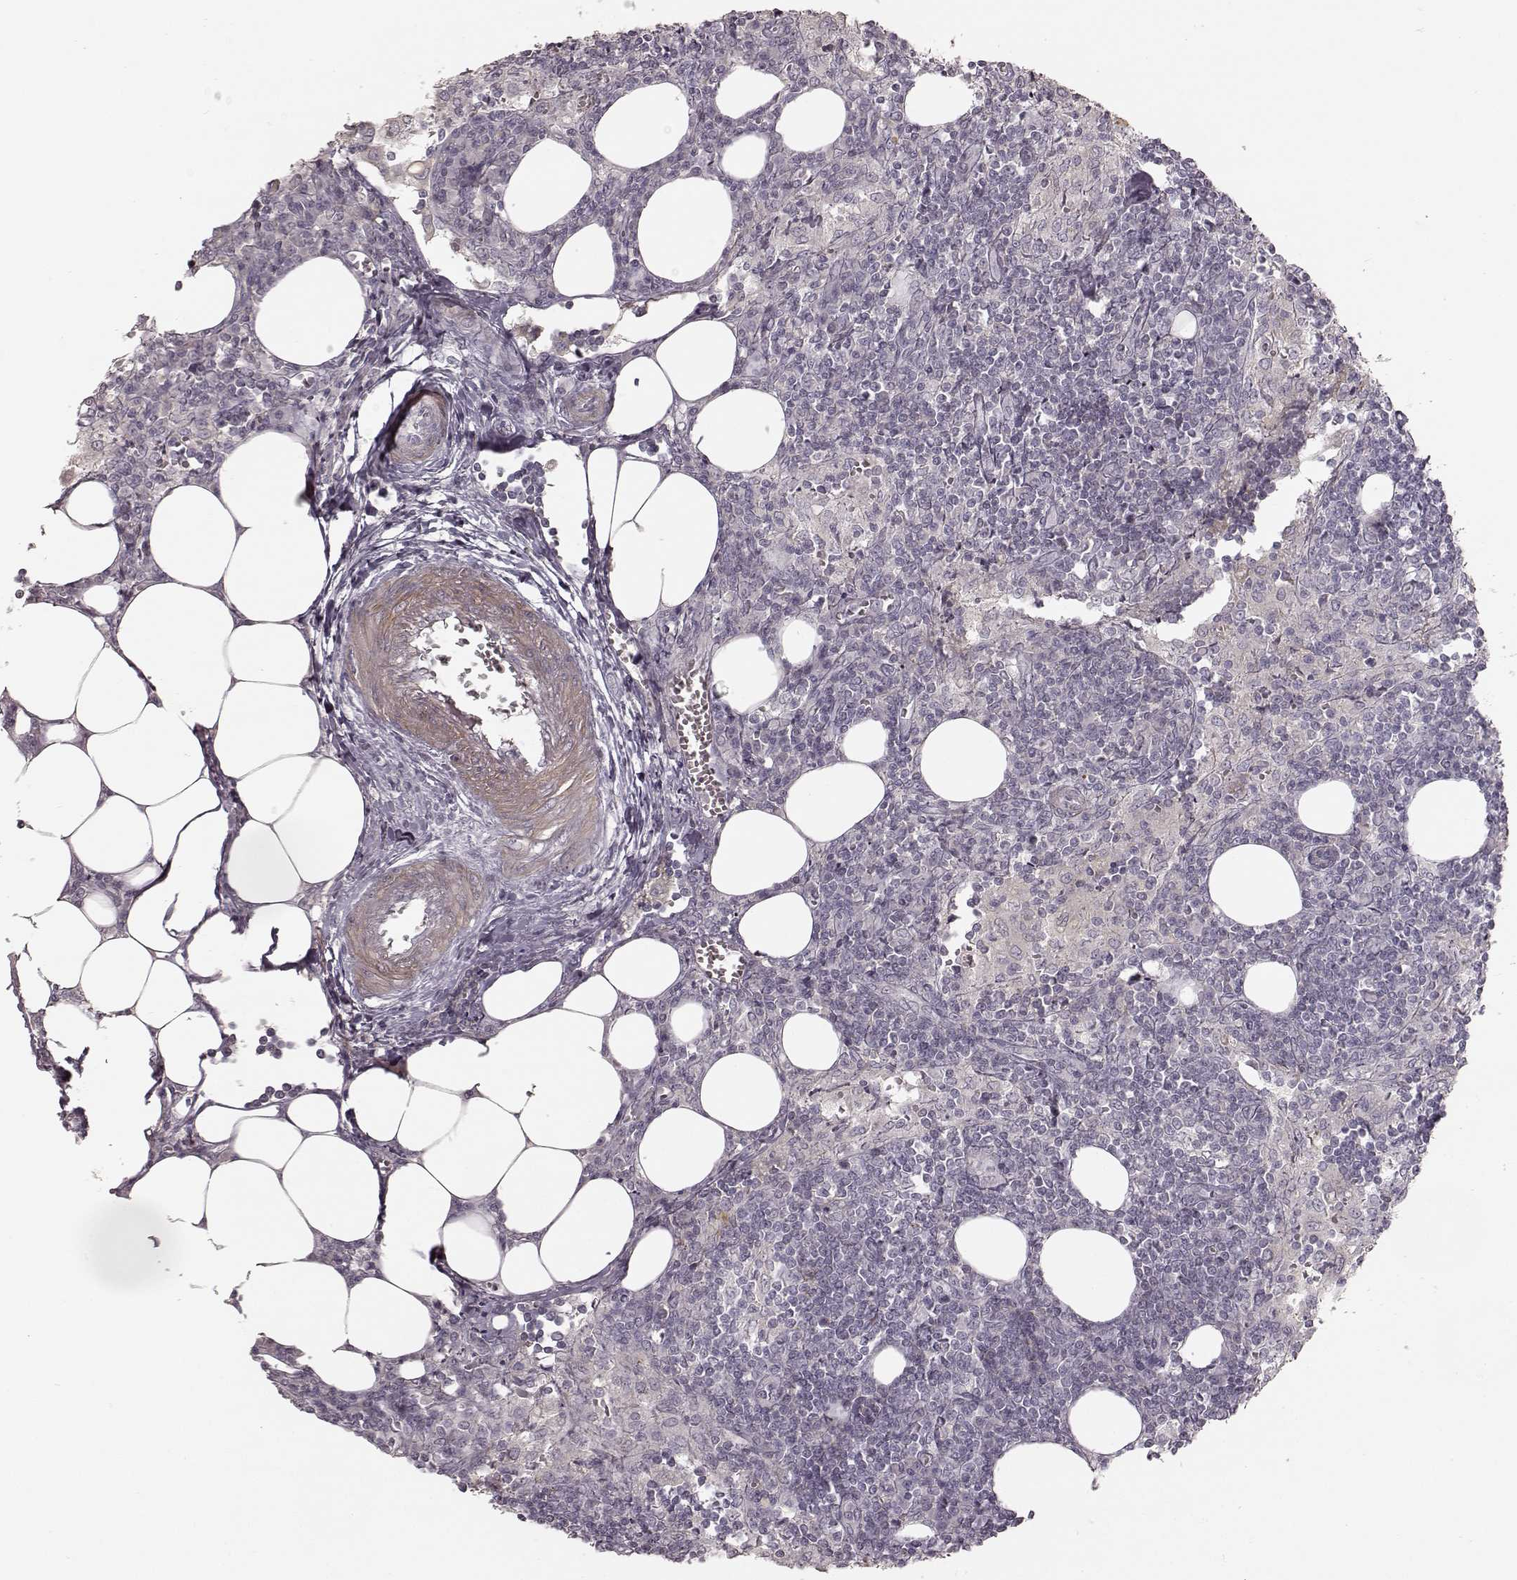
{"staining": {"intensity": "negative", "quantity": "none", "location": "none"}, "tissue": "lymph node", "cell_type": "Germinal center cells", "image_type": "normal", "snomed": [{"axis": "morphology", "description": "Normal tissue, NOS"}, {"axis": "topography", "description": "Lymph node"}], "caption": "This micrograph is of benign lymph node stained with immunohistochemistry (IHC) to label a protein in brown with the nuclei are counter-stained blue. There is no expression in germinal center cells.", "gene": "PRLHR", "patient": {"sex": "male", "age": 55}}